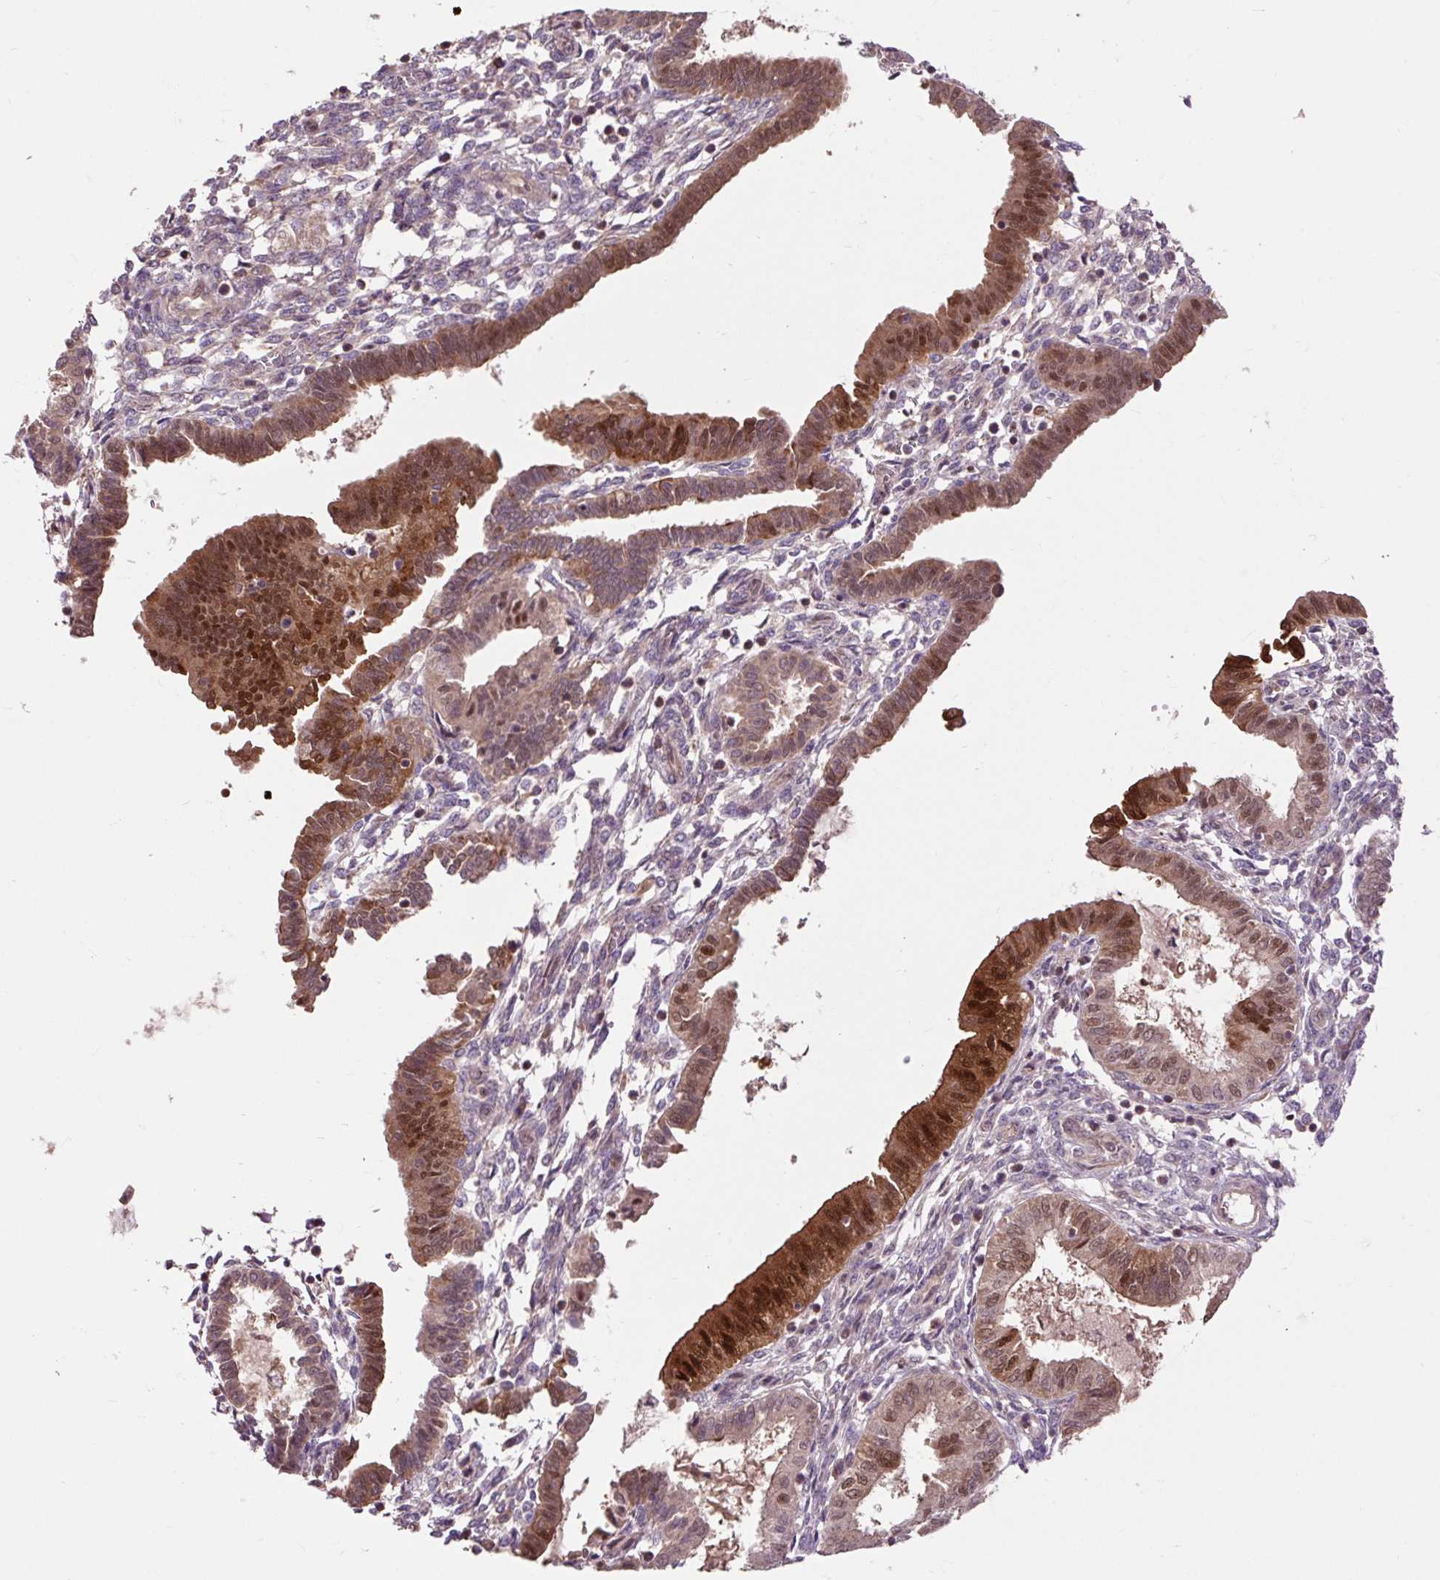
{"staining": {"intensity": "strong", "quantity": "25%-75%", "location": "cytoplasmic/membranous,nuclear"}, "tissue": "endometrial cancer", "cell_type": "Tumor cells", "image_type": "cancer", "snomed": [{"axis": "morphology", "description": "Adenocarcinoma, NOS"}, {"axis": "topography", "description": "Uterus"}], "caption": "Immunohistochemistry photomicrograph of neoplastic tissue: human endometrial cancer (adenocarcinoma) stained using immunohistochemistry (IHC) displays high levels of strong protein expression localized specifically in the cytoplasmic/membranous and nuclear of tumor cells, appearing as a cytoplasmic/membranous and nuclear brown color.", "gene": "MMS19", "patient": {"sex": "female", "age": 44}}